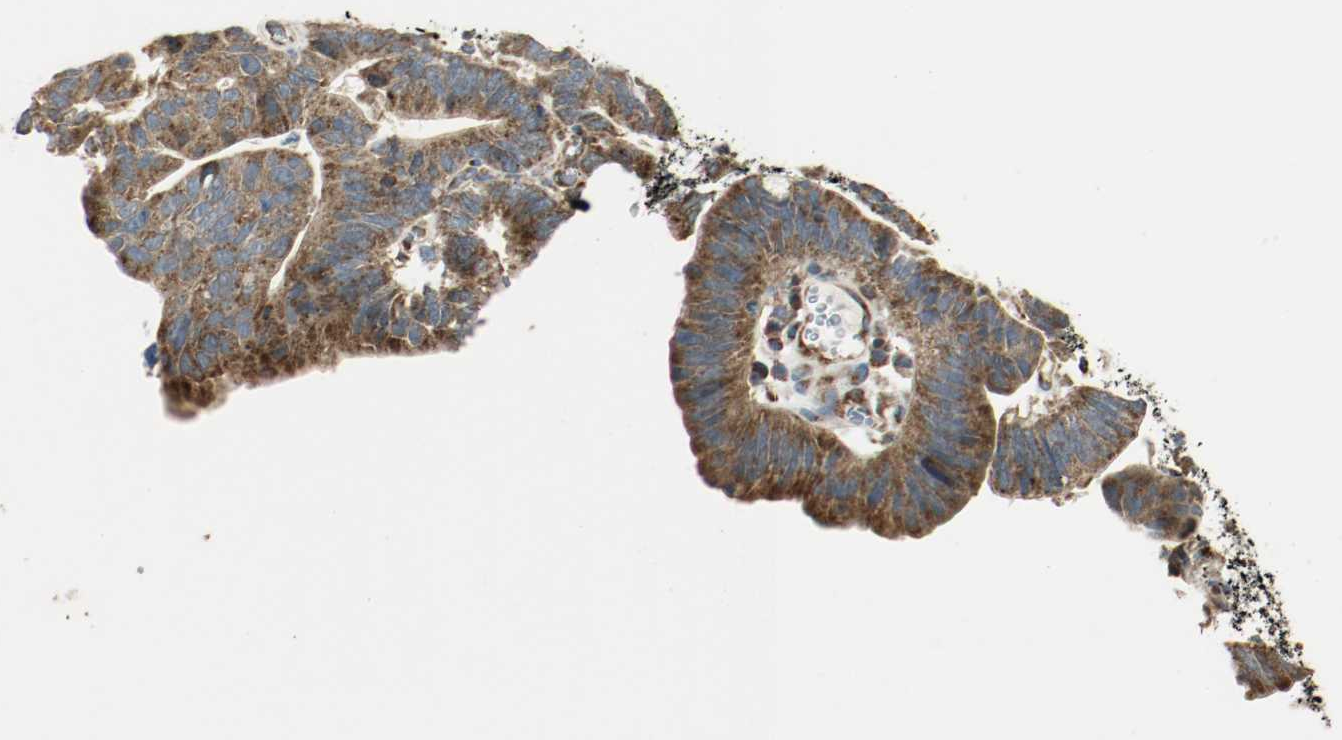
{"staining": {"intensity": "strong", "quantity": ">75%", "location": "cytoplasmic/membranous"}, "tissue": "stomach cancer", "cell_type": "Tumor cells", "image_type": "cancer", "snomed": [{"axis": "morphology", "description": "Adenocarcinoma, NOS"}, {"axis": "topography", "description": "Stomach"}], "caption": "This is an image of immunohistochemistry (IHC) staining of stomach cancer (adenocarcinoma), which shows strong expression in the cytoplasmic/membranous of tumor cells.", "gene": "PLCG1", "patient": {"sex": "male", "age": 59}}